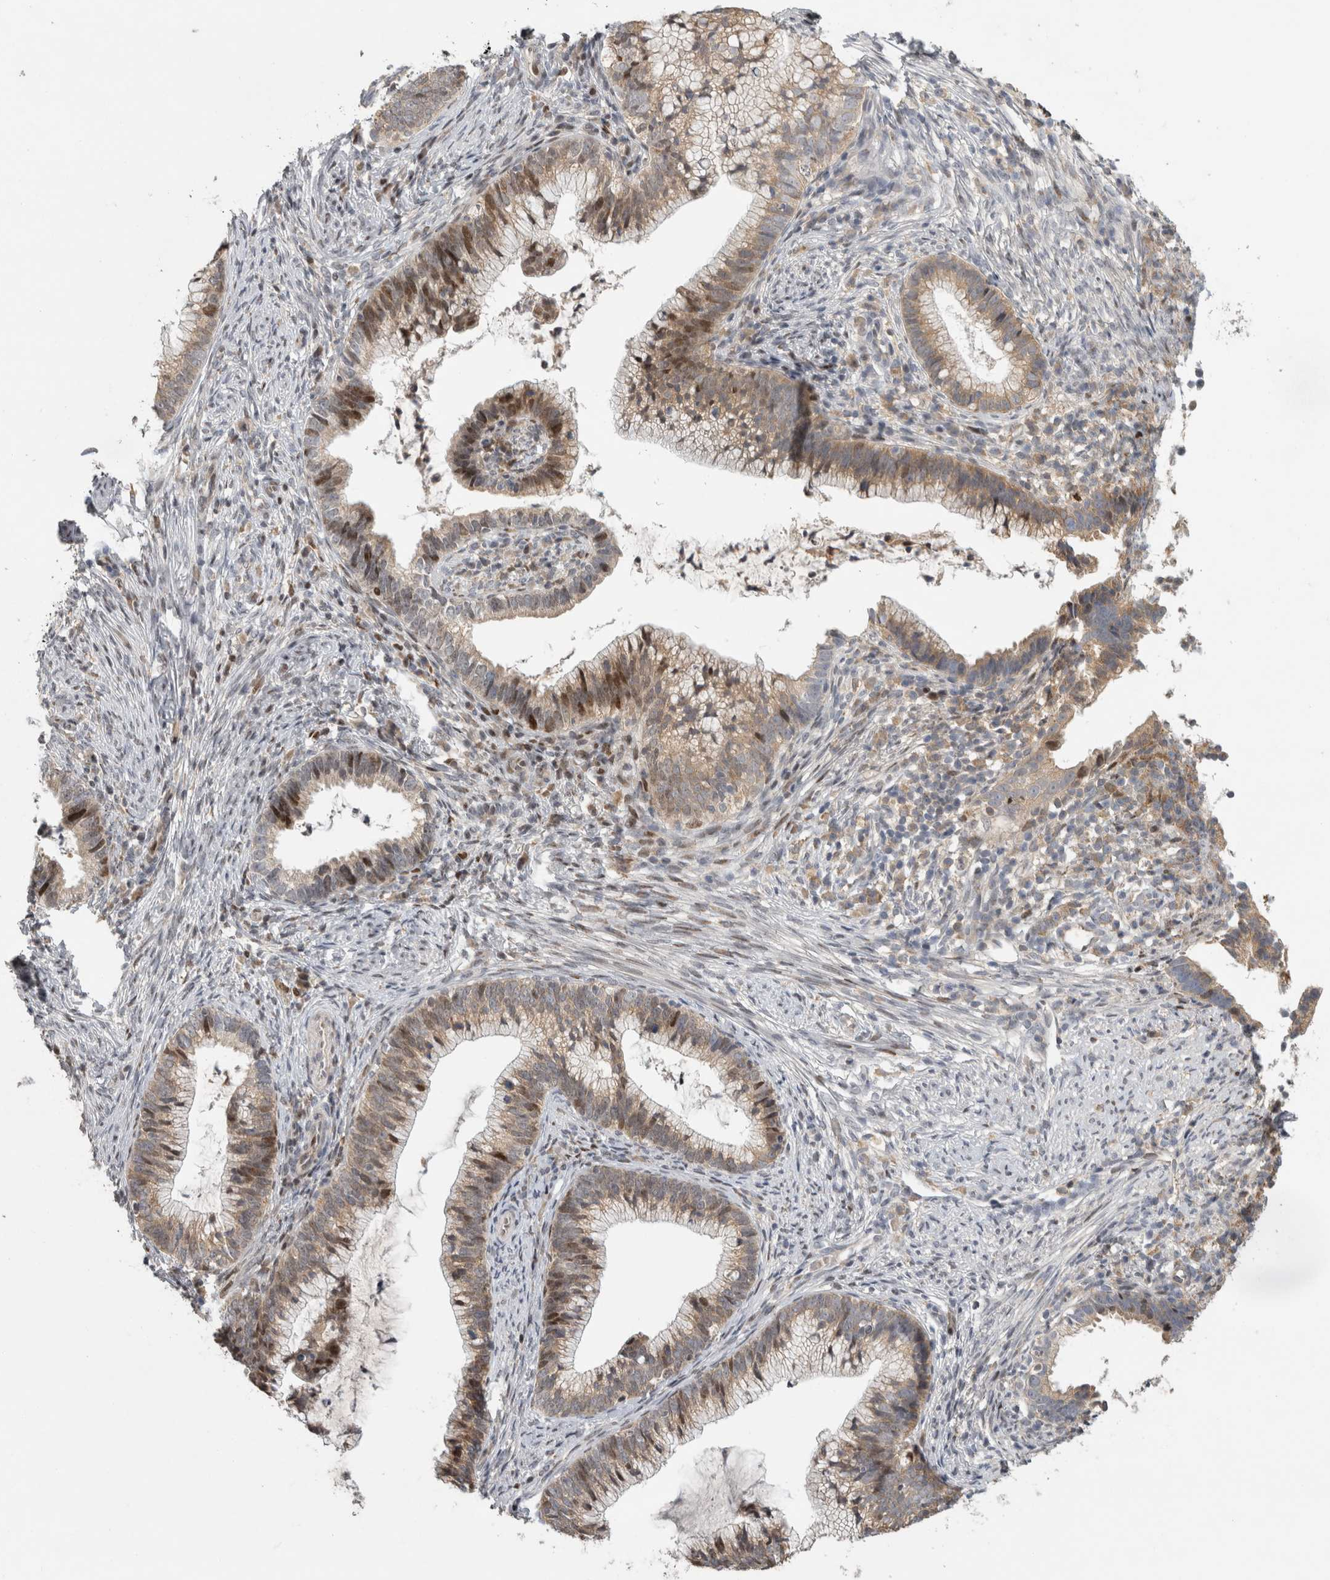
{"staining": {"intensity": "moderate", "quantity": "25%-75%", "location": "cytoplasmic/membranous,nuclear"}, "tissue": "cervical cancer", "cell_type": "Tumor cells", "image_type": "cancer", "snomed": [{"axis": "morphology", "description": "Adenocarcinoma, NOS"}, {"axis": "topography", "description": "Cervix"}], "caption": "Immunohistochemistry image of neoplastic tissue: human cervical cancer (adenocarcinoma) stained using IHC displays medium levels of moderate protein expression localized specifically in the cytoplasmic/membranous and nuclear of tumor cells, appearing as a cytoplasmic/membranous and nuclear brown color.", "gene": "C8orf58", "patient": {"sex": "female", "age": 36}}